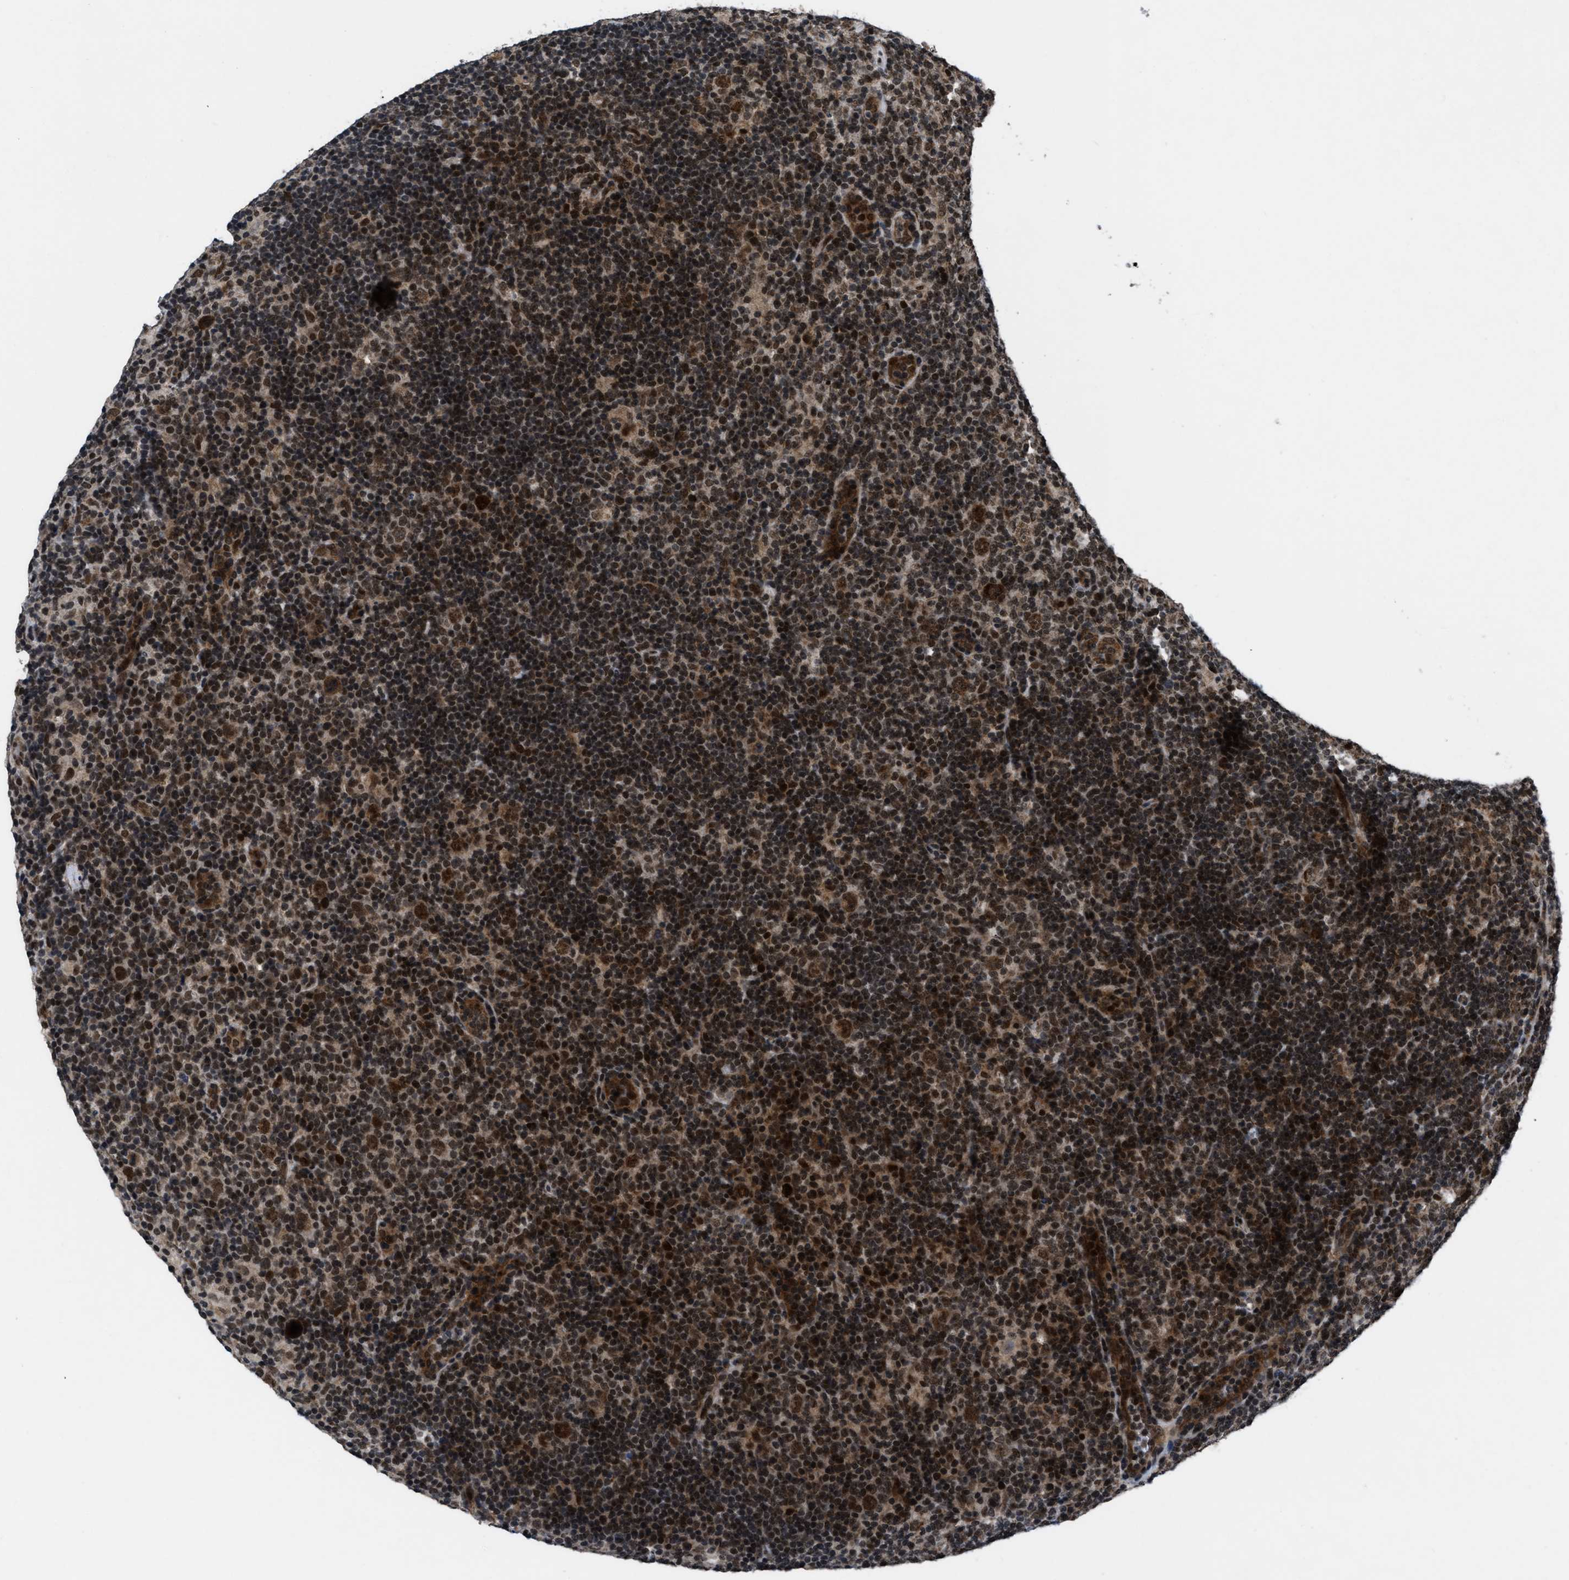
{"staining": {"intensity": "strong", "quantity": ">75%", "location": "nuclear"}, "tissue": "lymphoma", "cell_type": "Tumor cells", "image_type": "cancer", "snomed": [{"axis": "morphology", "description": "Hodgkin's disease, NOS"}, {"axis": "topography", "description": "Lymph node"}], "caption": "Hodgkin's disease was stained to show a protein in brown. There is high levels of strong nuclear positivity in about >75% of tumor cells.", "gene": "ZNHIT1", "patient": {"sex": "female", "age": 57}}